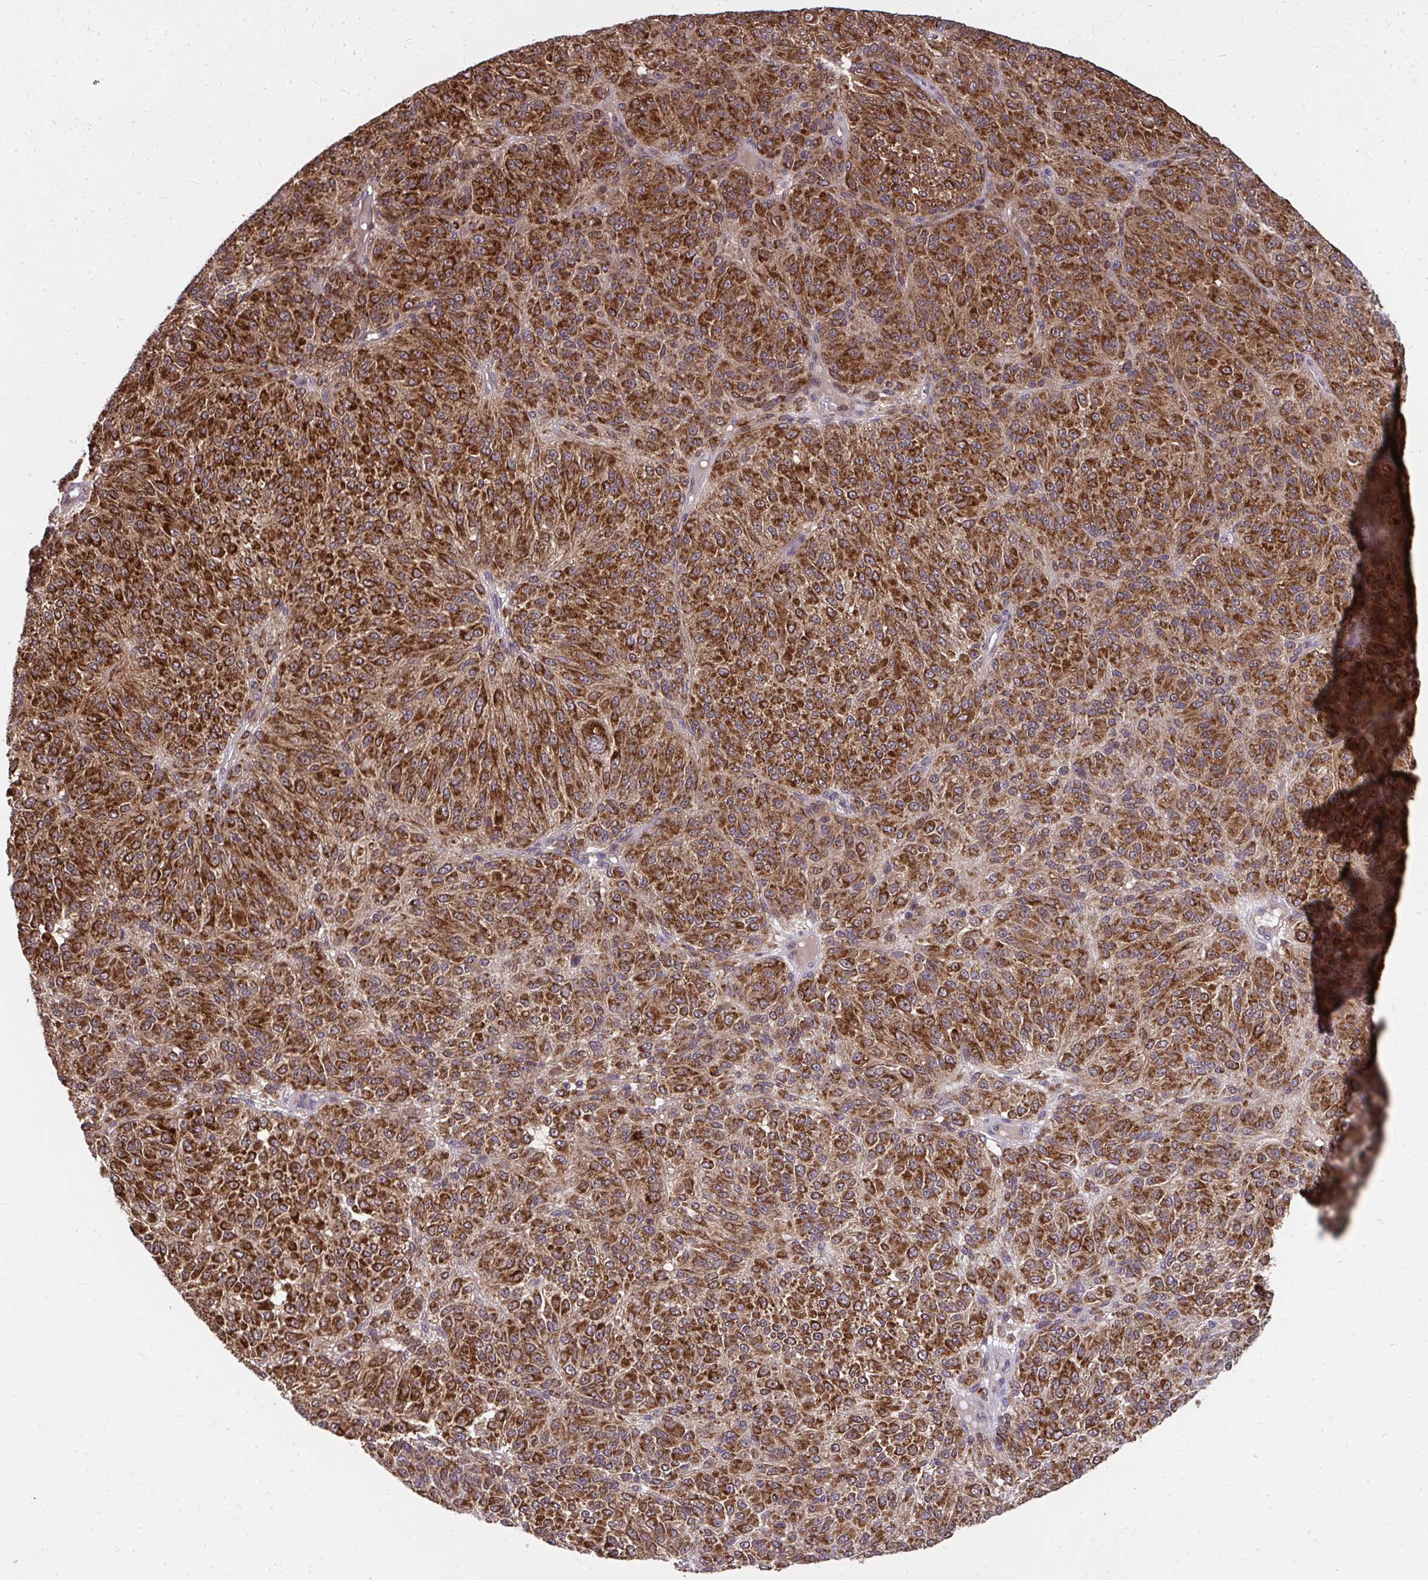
{"staining": {"intensity": "strong", "quantity": ">75%", "location": "cytoplasmic/membranous"}, "tissue": "melanoma", "cell_type": "Tumor cells", "image_type": "cancer", "snomed": [{"axis": "morphology", "description": "Malignant melanoma, Metastatic site"}, {"axis": "topography", "description": "Brain"}], "caption": "The image reveals a brown stain indicating the presence of a protein in the cytoplasmic/membranous of tumor cells in malignant melanoma (metastatic site).", "gene": "RDH14", "patient": {"sex": "female", "age": 56}}